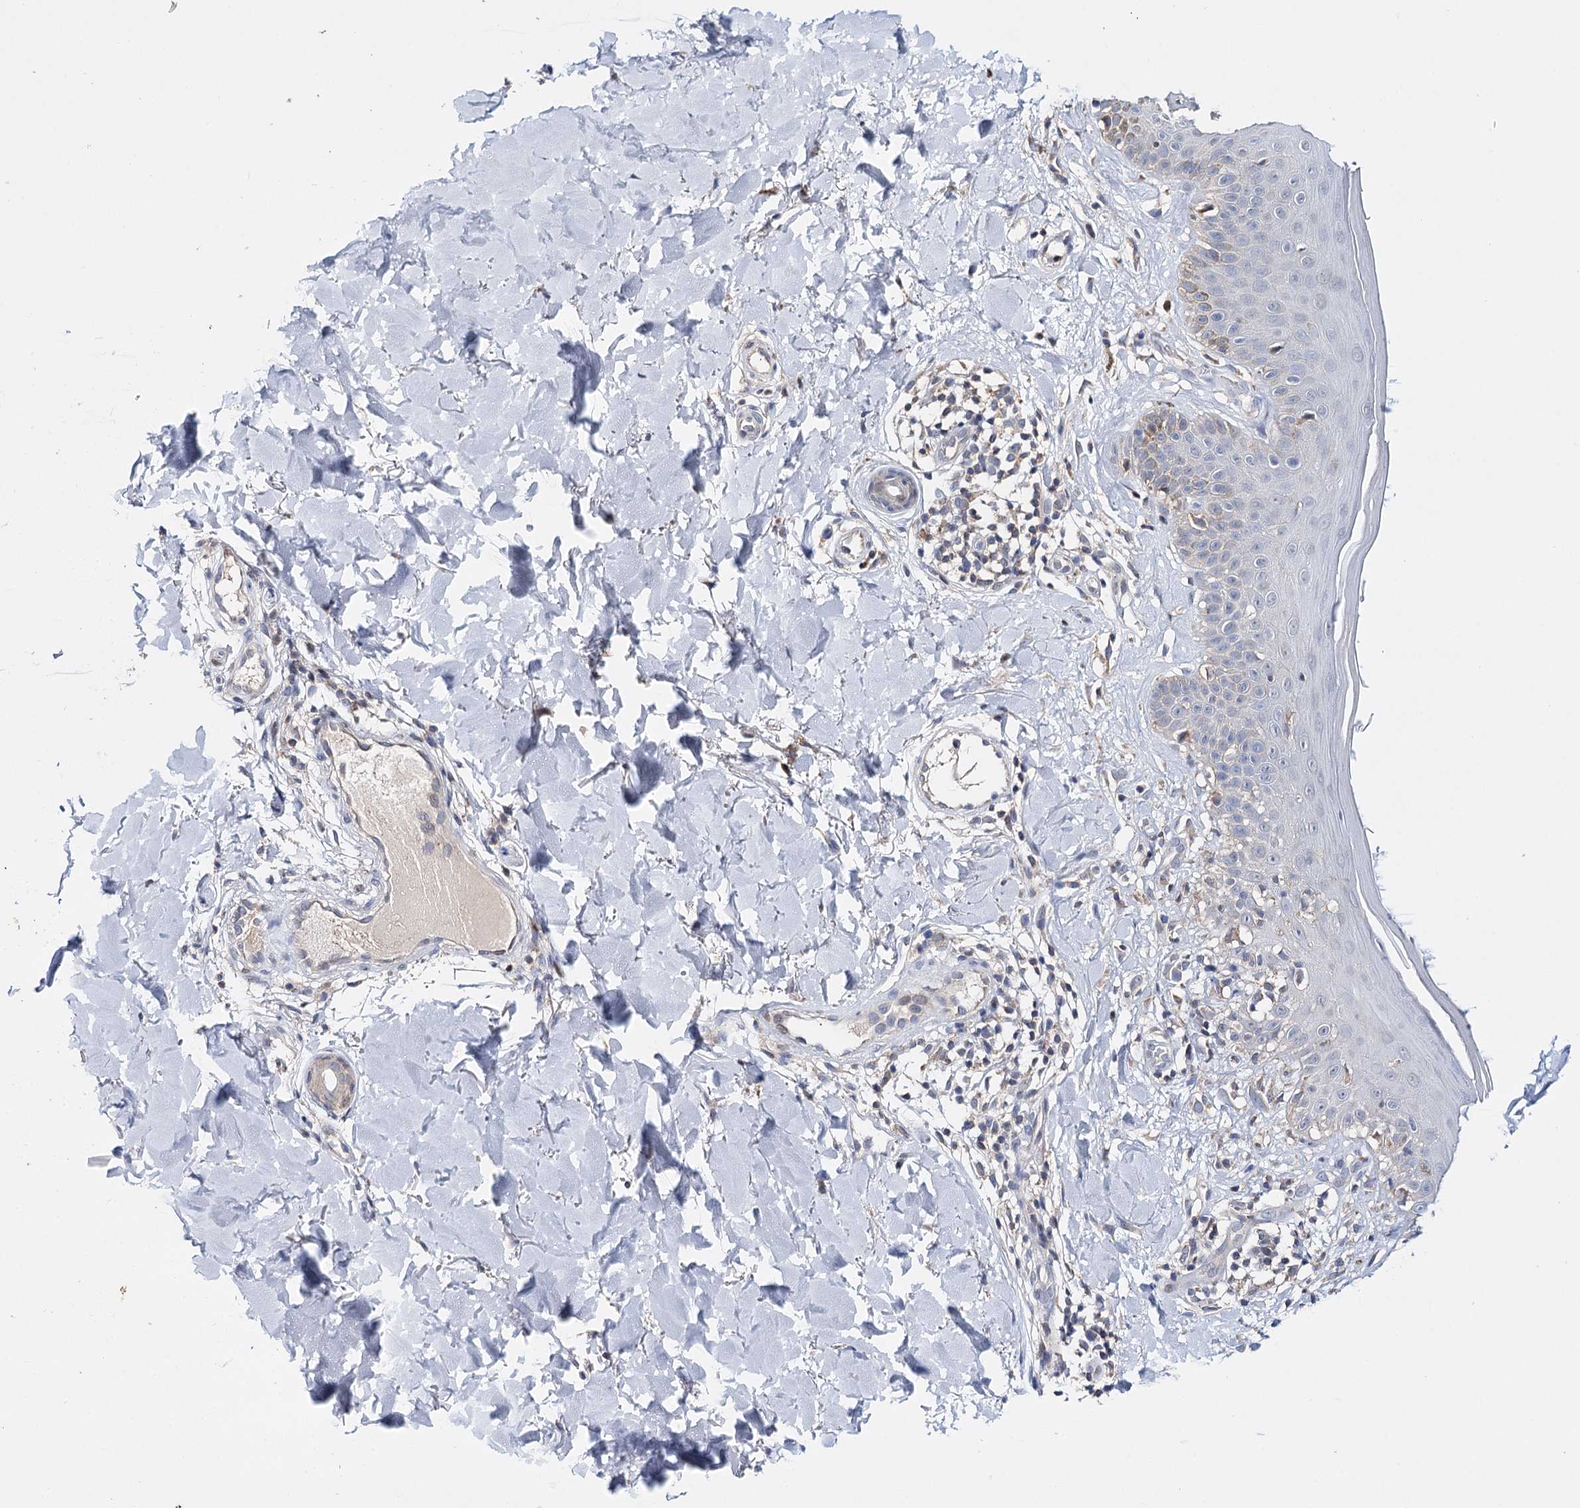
{"staining": {"intensity": "moderate", "quantity": "25%-75%", "location": "cytoplasmic/membranous"}, "tissue": "skin", "cell_type": "Fibroblasts", "image_type": "normal", "snomed": [{"axis": "morphology", "description": "Normal tissue, NOS"}, {"axis": "topography", "description": "Skin"}], "caption": "Fibroblasts exhibit moderate cytoplasmic/membranous staining in about 25%-75% of cells in benign skin. (DAB (3,3'-diaminobenzidine) = brown stain, brightfield microscopy at high magnification).", "gene": "CFAP46", "patient": {"sex": "male", "age": 52}}